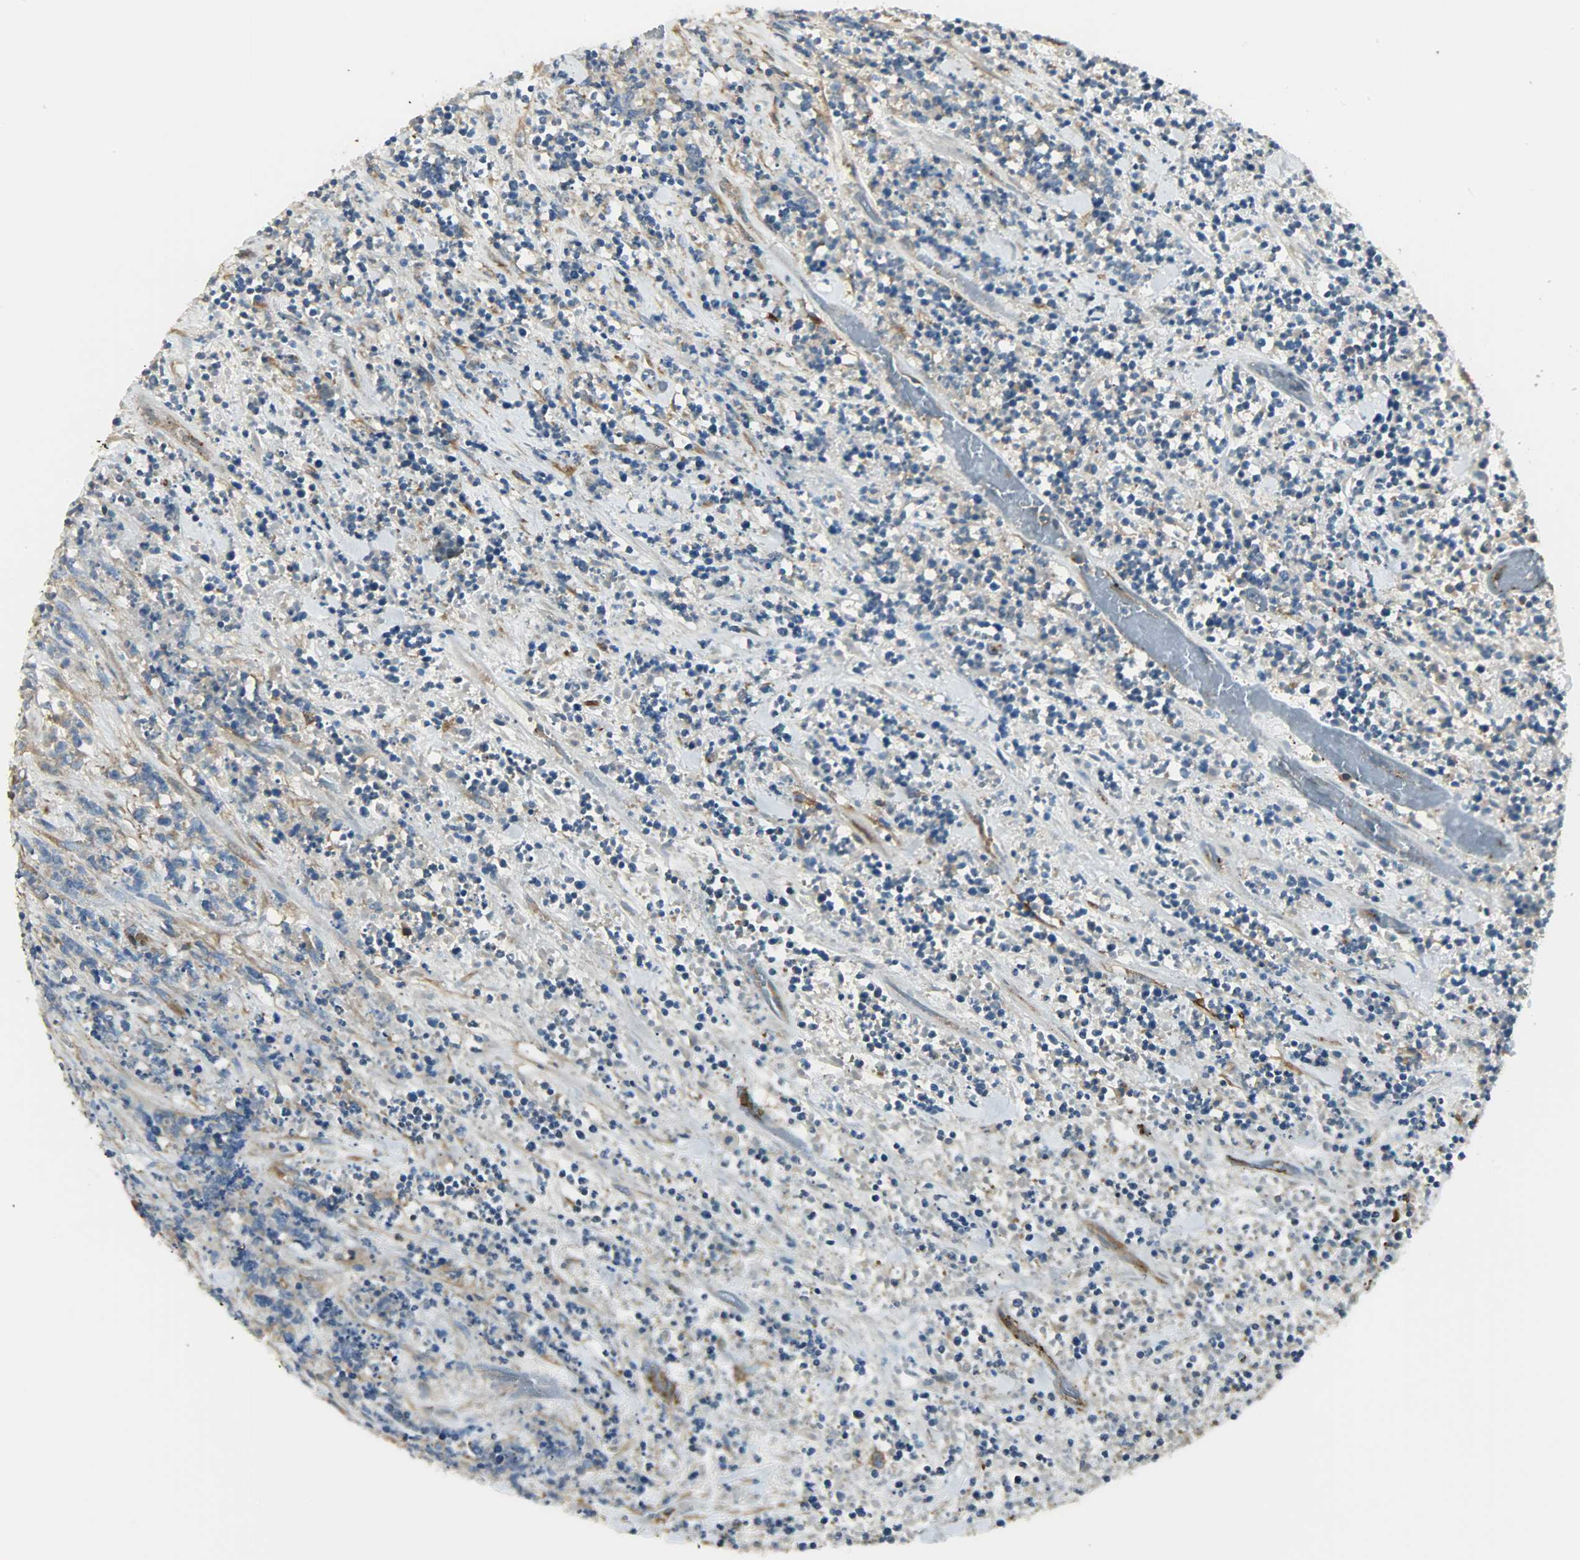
{"staining": {"intensity": "moderate", "quantity": ">75%", "location": "cytoplasmic/membranous"}, "tissue": "lymphoma", "cell_type": "Tumor cells", "image_type": "cancer", "snomed": [{"axis": "morphology", "description": "Malignant lymphoma, non-Hodgkin's type, High grade"}, {"axis": "topography", "description": "Soft tissue"}], "caption": "Immunohistochemical staining of human lymphoma displays medium levels of moderate cytoplasmic/membranous staining in approximately >75% of tumor cells.", "gene": "WARS1", "patient": {"sex": "male", "age": 18}}